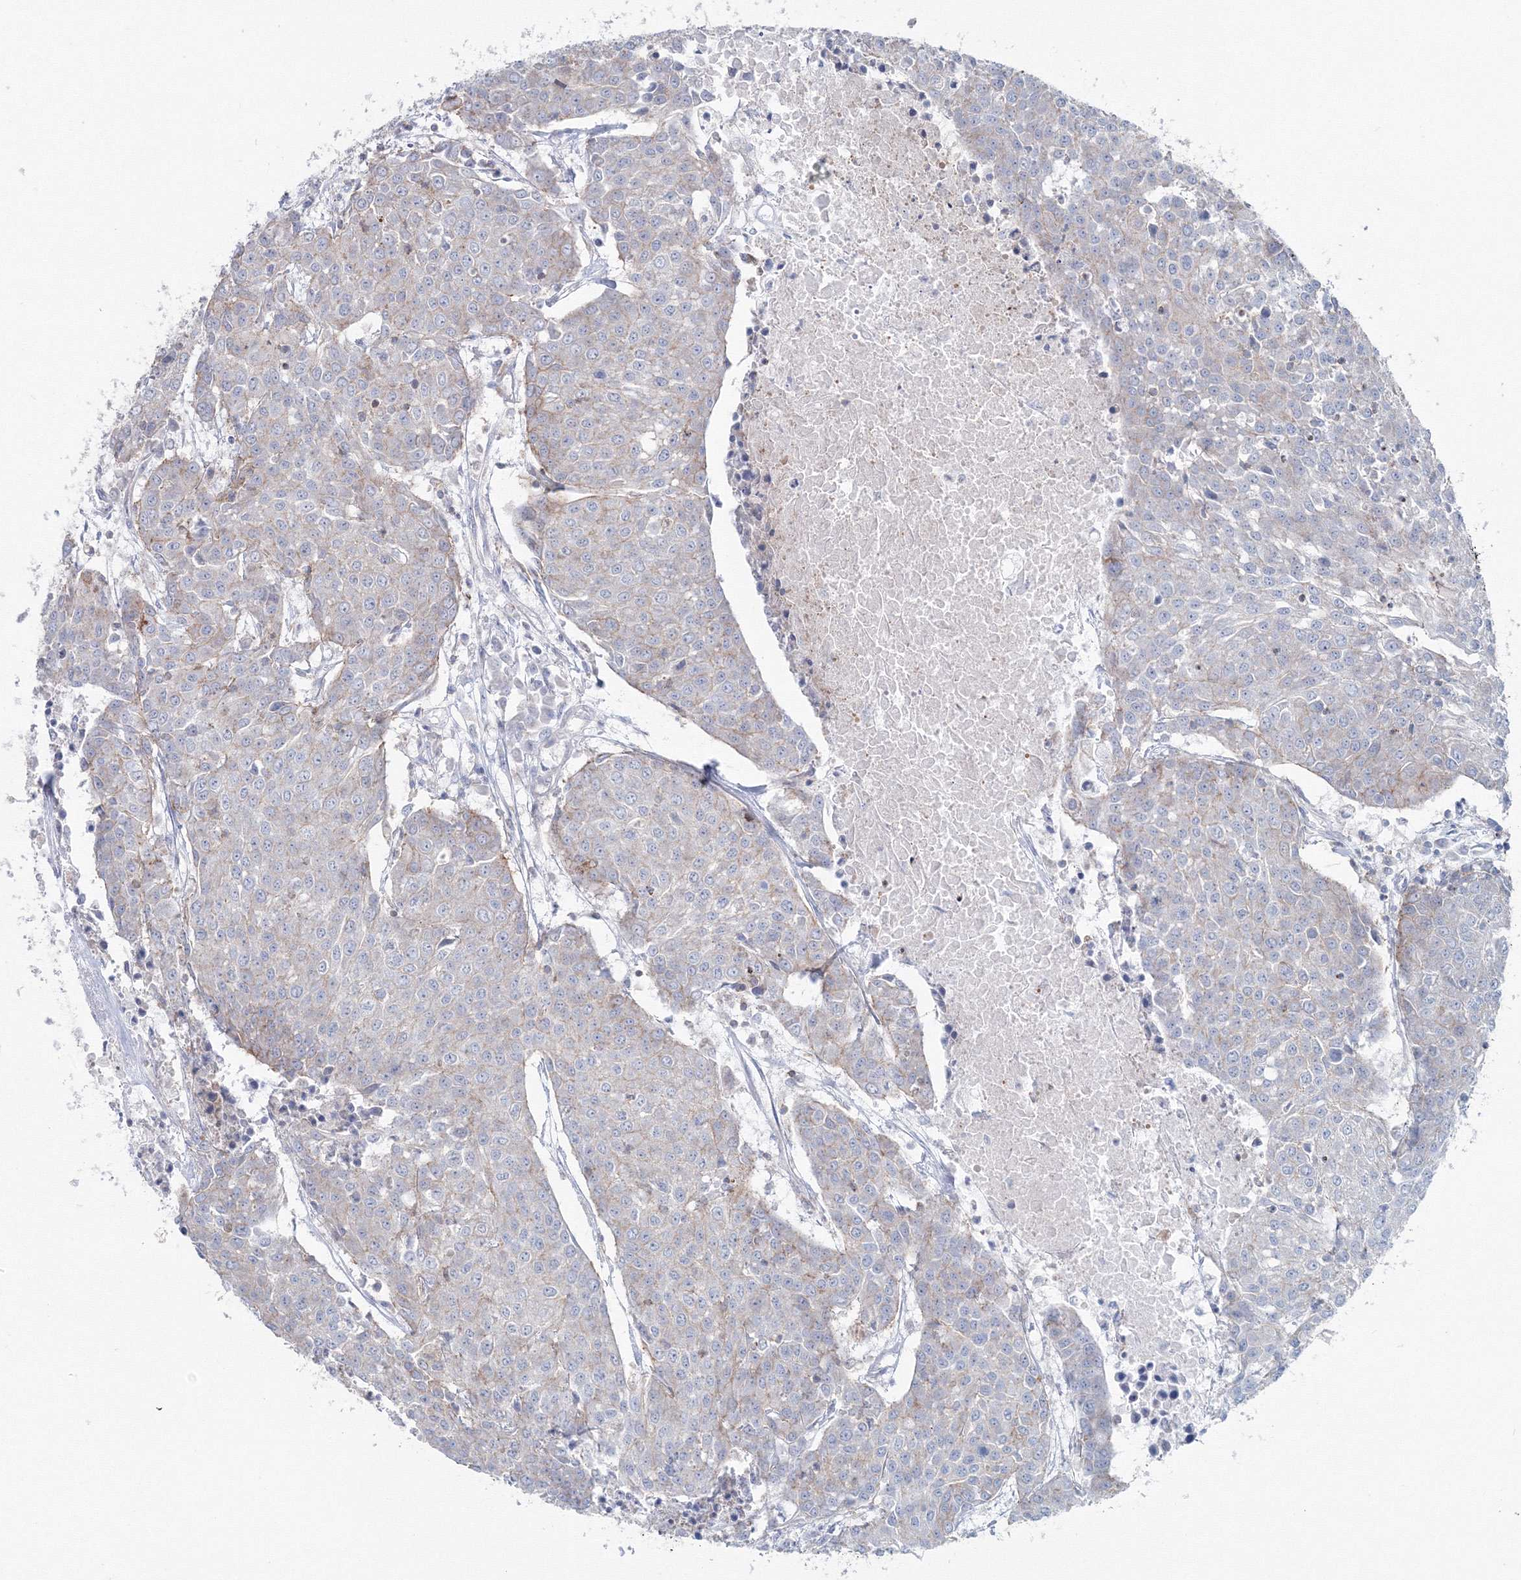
{"staining": {"intensity": "negative", "quantity": "none", "location": "none"}, "tissue": "urothelial cancer", "cell_type": "Tumor cells", "image_type": "cancer", "snomed": [{"axis": "morphology", "description": "Urothelial carcinoma, High grade"}, {"axis": "topography", "description": "Urinary bladder"}], "caption": "This is an immunohistochemistry (IHC) micrograph of human high-grade urothelial carcinoma. There is no positivity in tumor cells.", "gene": "GGA2", "patient": {"sex": "female", "age": 85}}